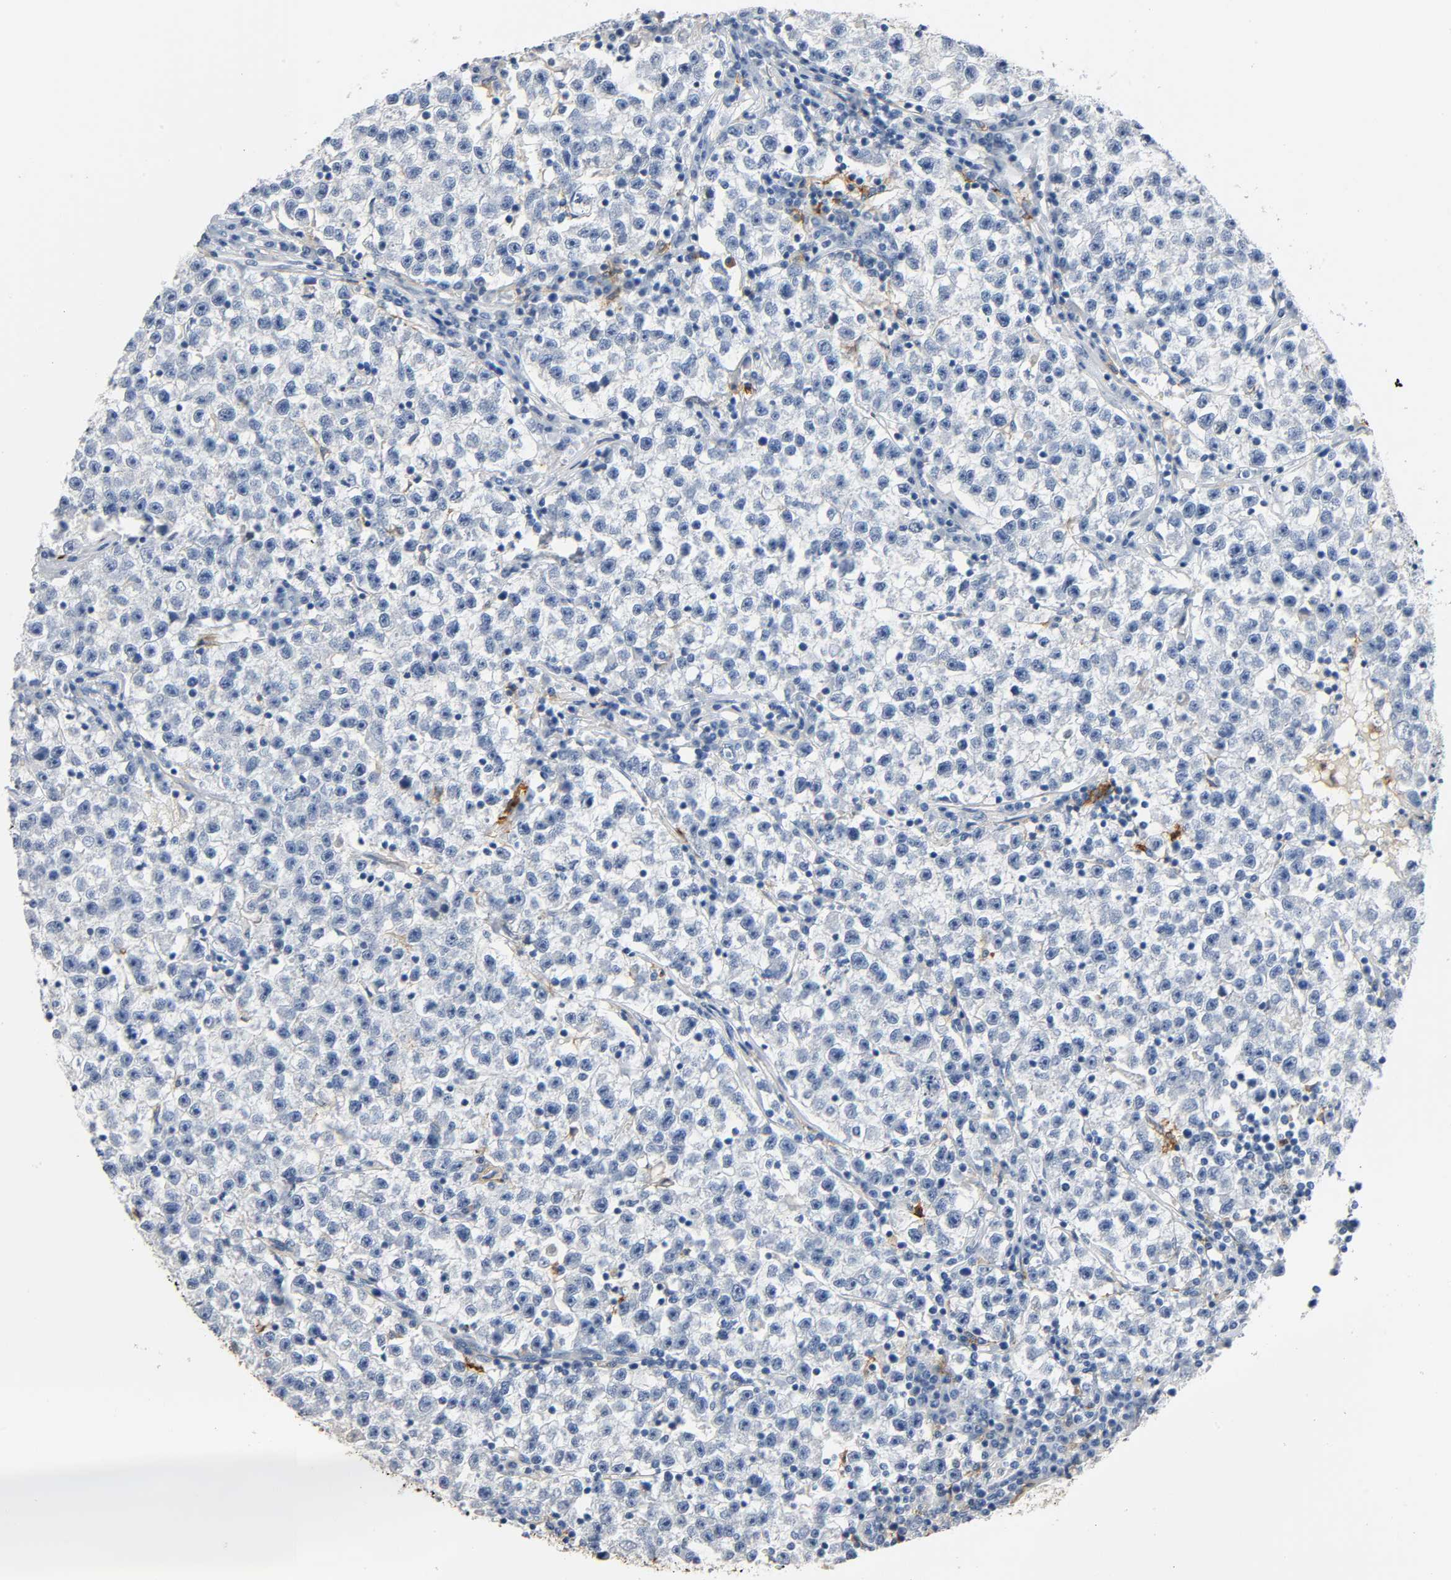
{"staining": {"intensity": "negative", "quantity": "none", "location": "none"}, "tissue": "testis cancer", "cell_type": "Tumor cells", "image_type": "cancer", "snomed": [{"axis": "morphology", "description": "Seminoma, NOS"}, {"axis": "topography", "description": "Testis"}], "caption": "The immunohistochemistry image has no significant staining in tumor cells of testis seminoma tissue. (Brightfield microscopy of DAB (3,3'-diaminobenzidine) immunohistochemistry at high magnification).", "gene": "ANPEP", "patient": {"sex": "male", "age": 22}}